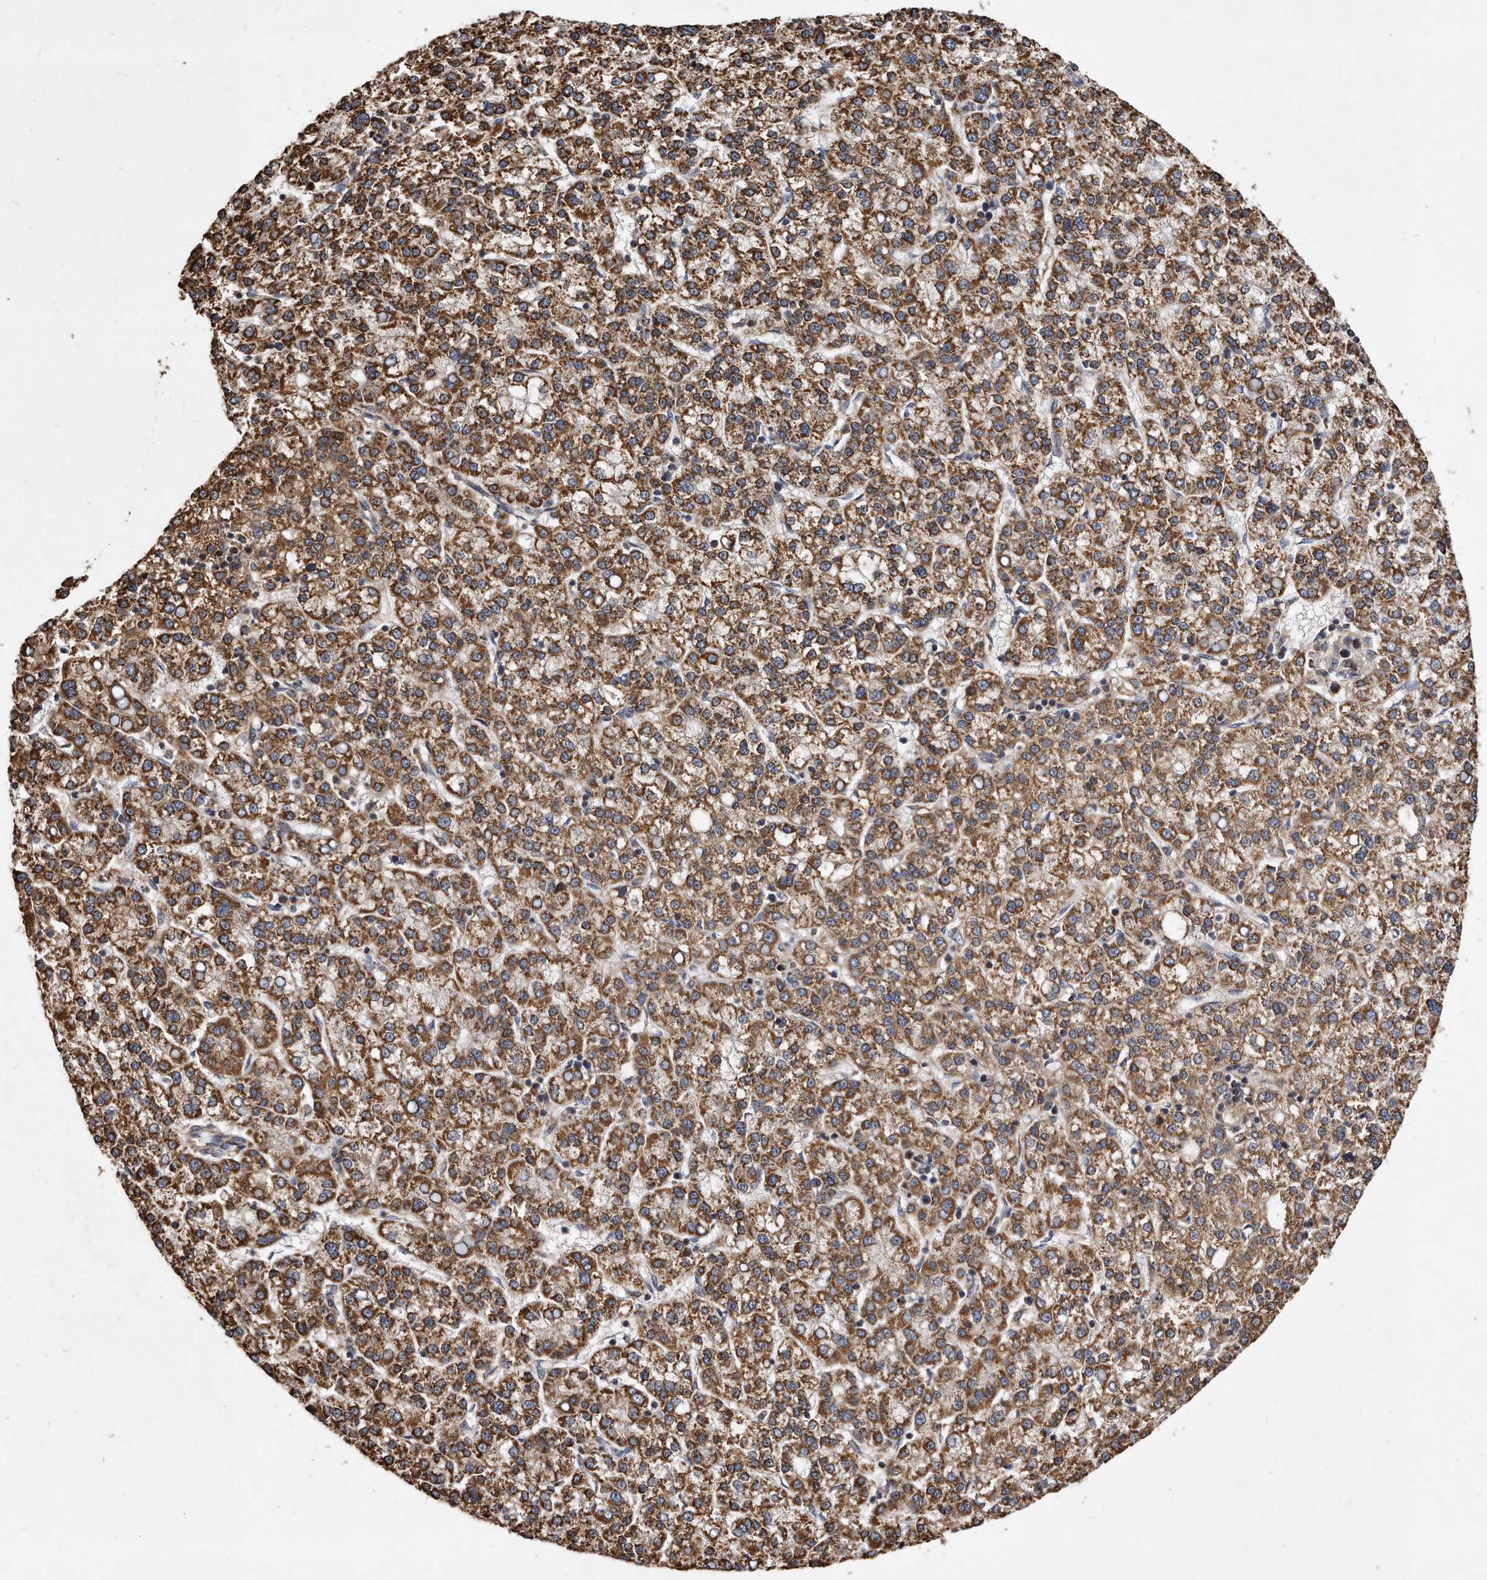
{"staining": {"intensity": "strong", "quantity": ">75%", "location": "cytoplasmic/membranous"}, "tissue": "liver cancer", "cell_type": "Tumor cells", "image_type": "cancer", "snomed": [{"axis": "morphology", "description": "Carcinoma, Hepatocellular, NOS"}, {"axis": "topography", "description": "Liver"}], "caption": "Hepatocellular carcinoma (liver) stained for a protein (brown) displays strong cytoplasmic/membranous positive positivity in approximately >75% of tumor cells.", "gene": "PPP5C", "patient": {"sex": "female", "age": 58}}